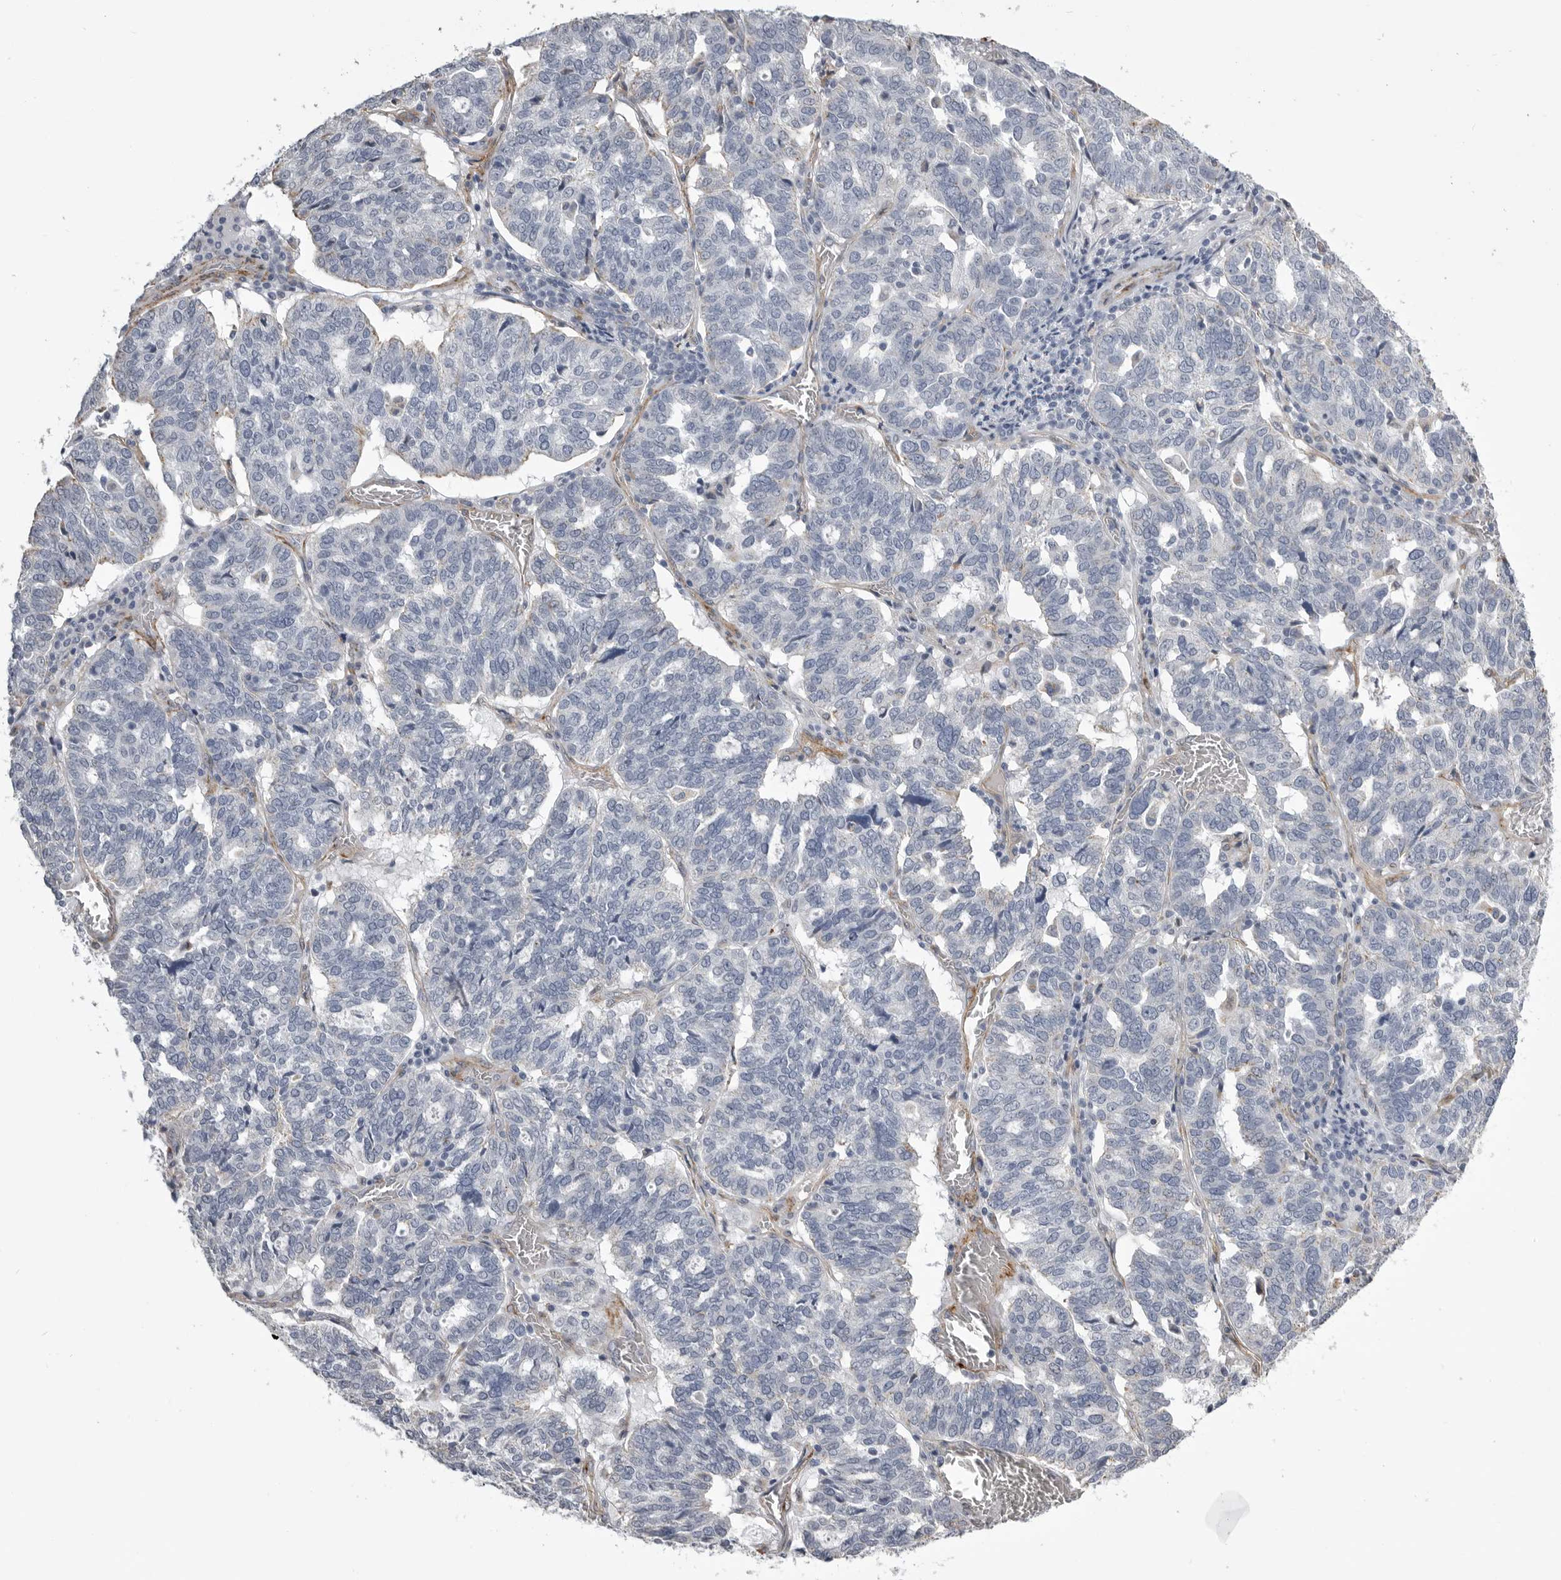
{"staining": {"intensity": "negative", "quantity": "none", "location": "none"}, "tissue": "ovarian cancer", "cell_type": "Tumor cells", "image_type": "cancer", "snomed": [{"axis": "morphology", "description": "Cystadenocarcinoma, serous, NOS"}, {"axis": "topography", "description": "Ovary"}], "caption": "High power microscopy micrograph of an immunohistochemistry photomicrograph of ovarian serous cystadenocarcinoma, revealing no significant positivity in tumor cells. Brightfield microscopy of immunohistochemistry (IHC) stained with DAB (3,3'-diaminobenzidine) (brown) and hematoxylin (blue), captured at high magnification.", "gene": "AOC3", "patient": {"sex": "female", "age": 59}}